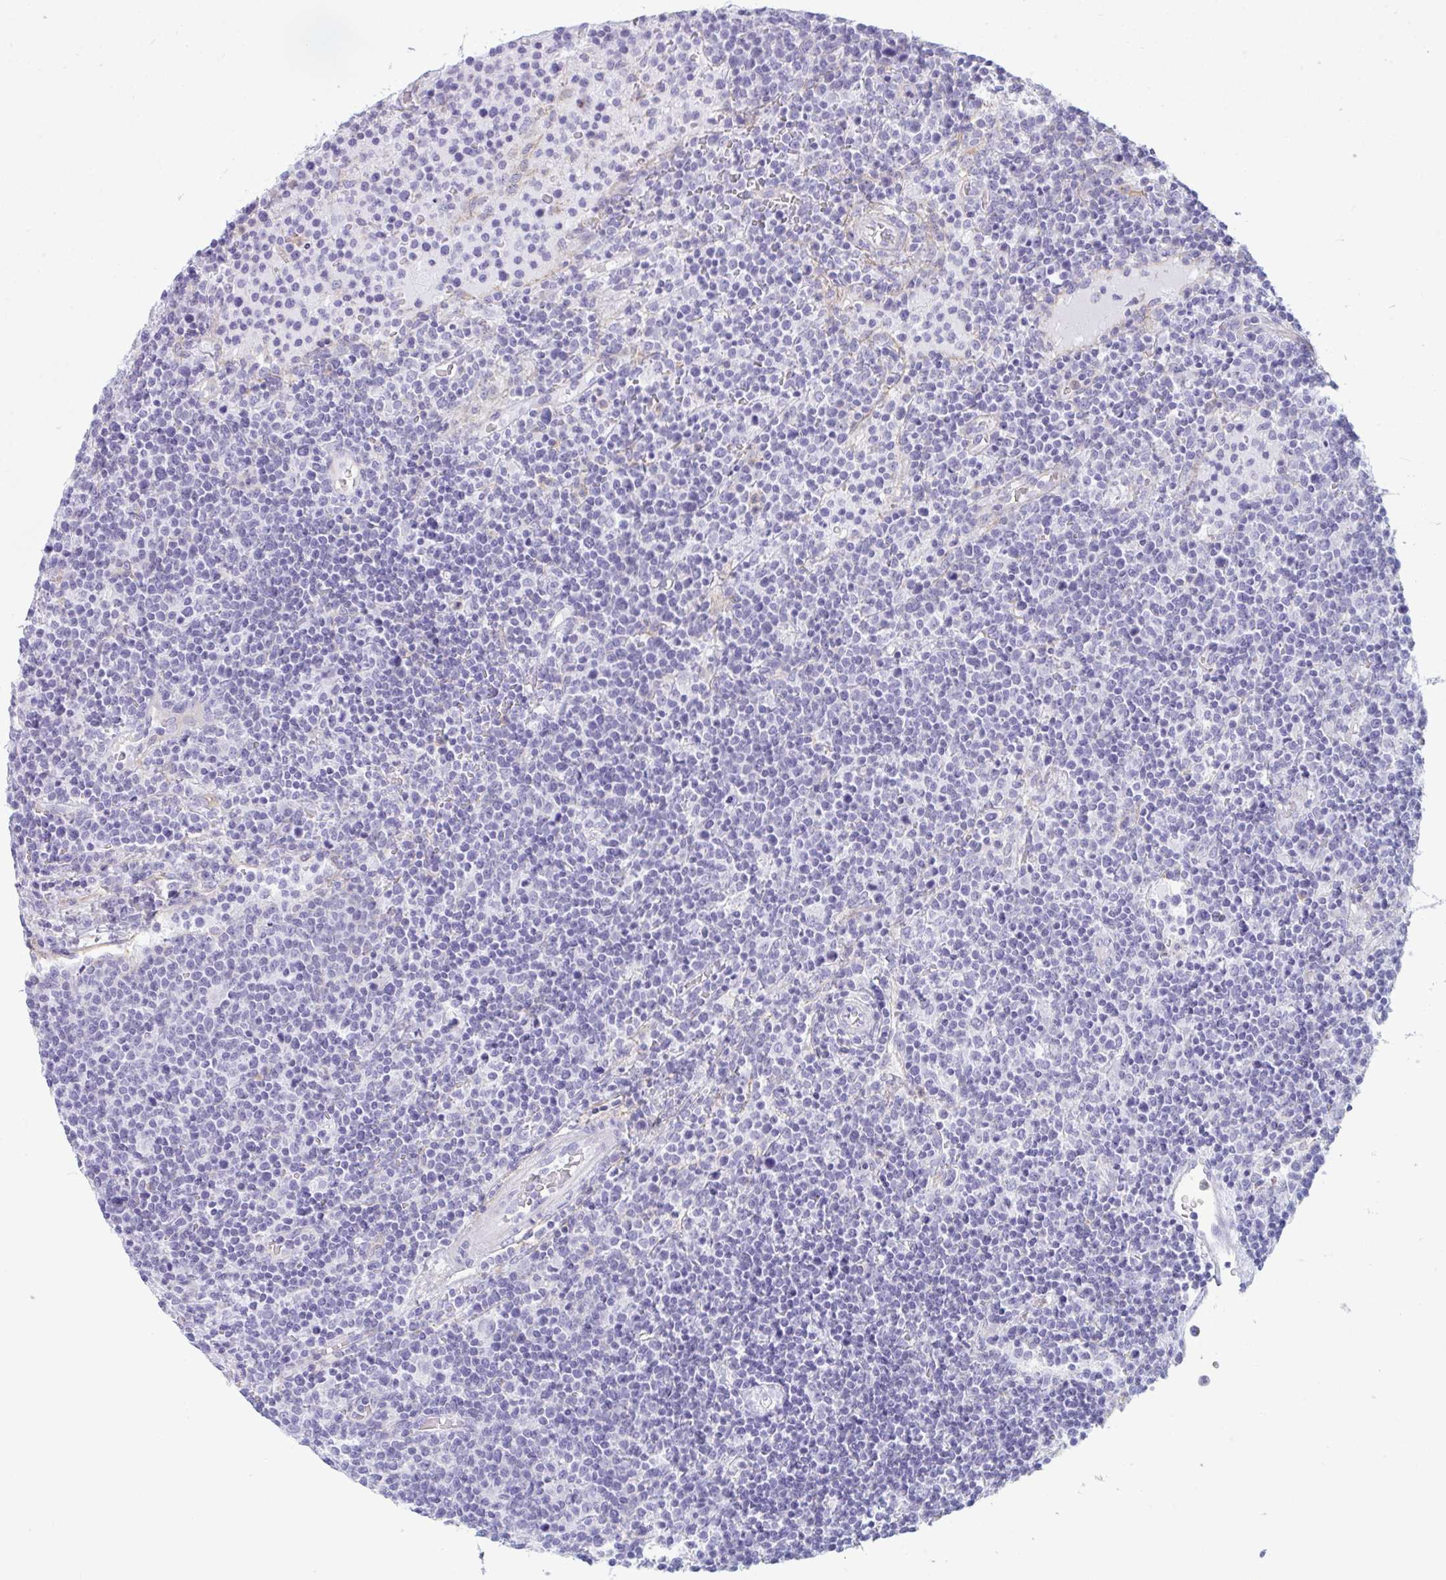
{"staining": {"intensity": "negative", "quantity": "none", "location": "none"}, "tissue": "lymphoma", "cell_type": "Tumor cells", "image_type": "cancer", "snomed": [{"axis": "morphology", "description": "Malignant lymphoma, non-Hodgkin's type, High grade"}, {"axis": "topography", "description": "Lymph node"}], "caption": "High-grade malignant lymphoma, non-Hodgkin's type was stained to show a protein in brown. There is no significant positivity in tumor cells.", "gene": "MYH10", "patient": {"sex": "male", "age": 61}}